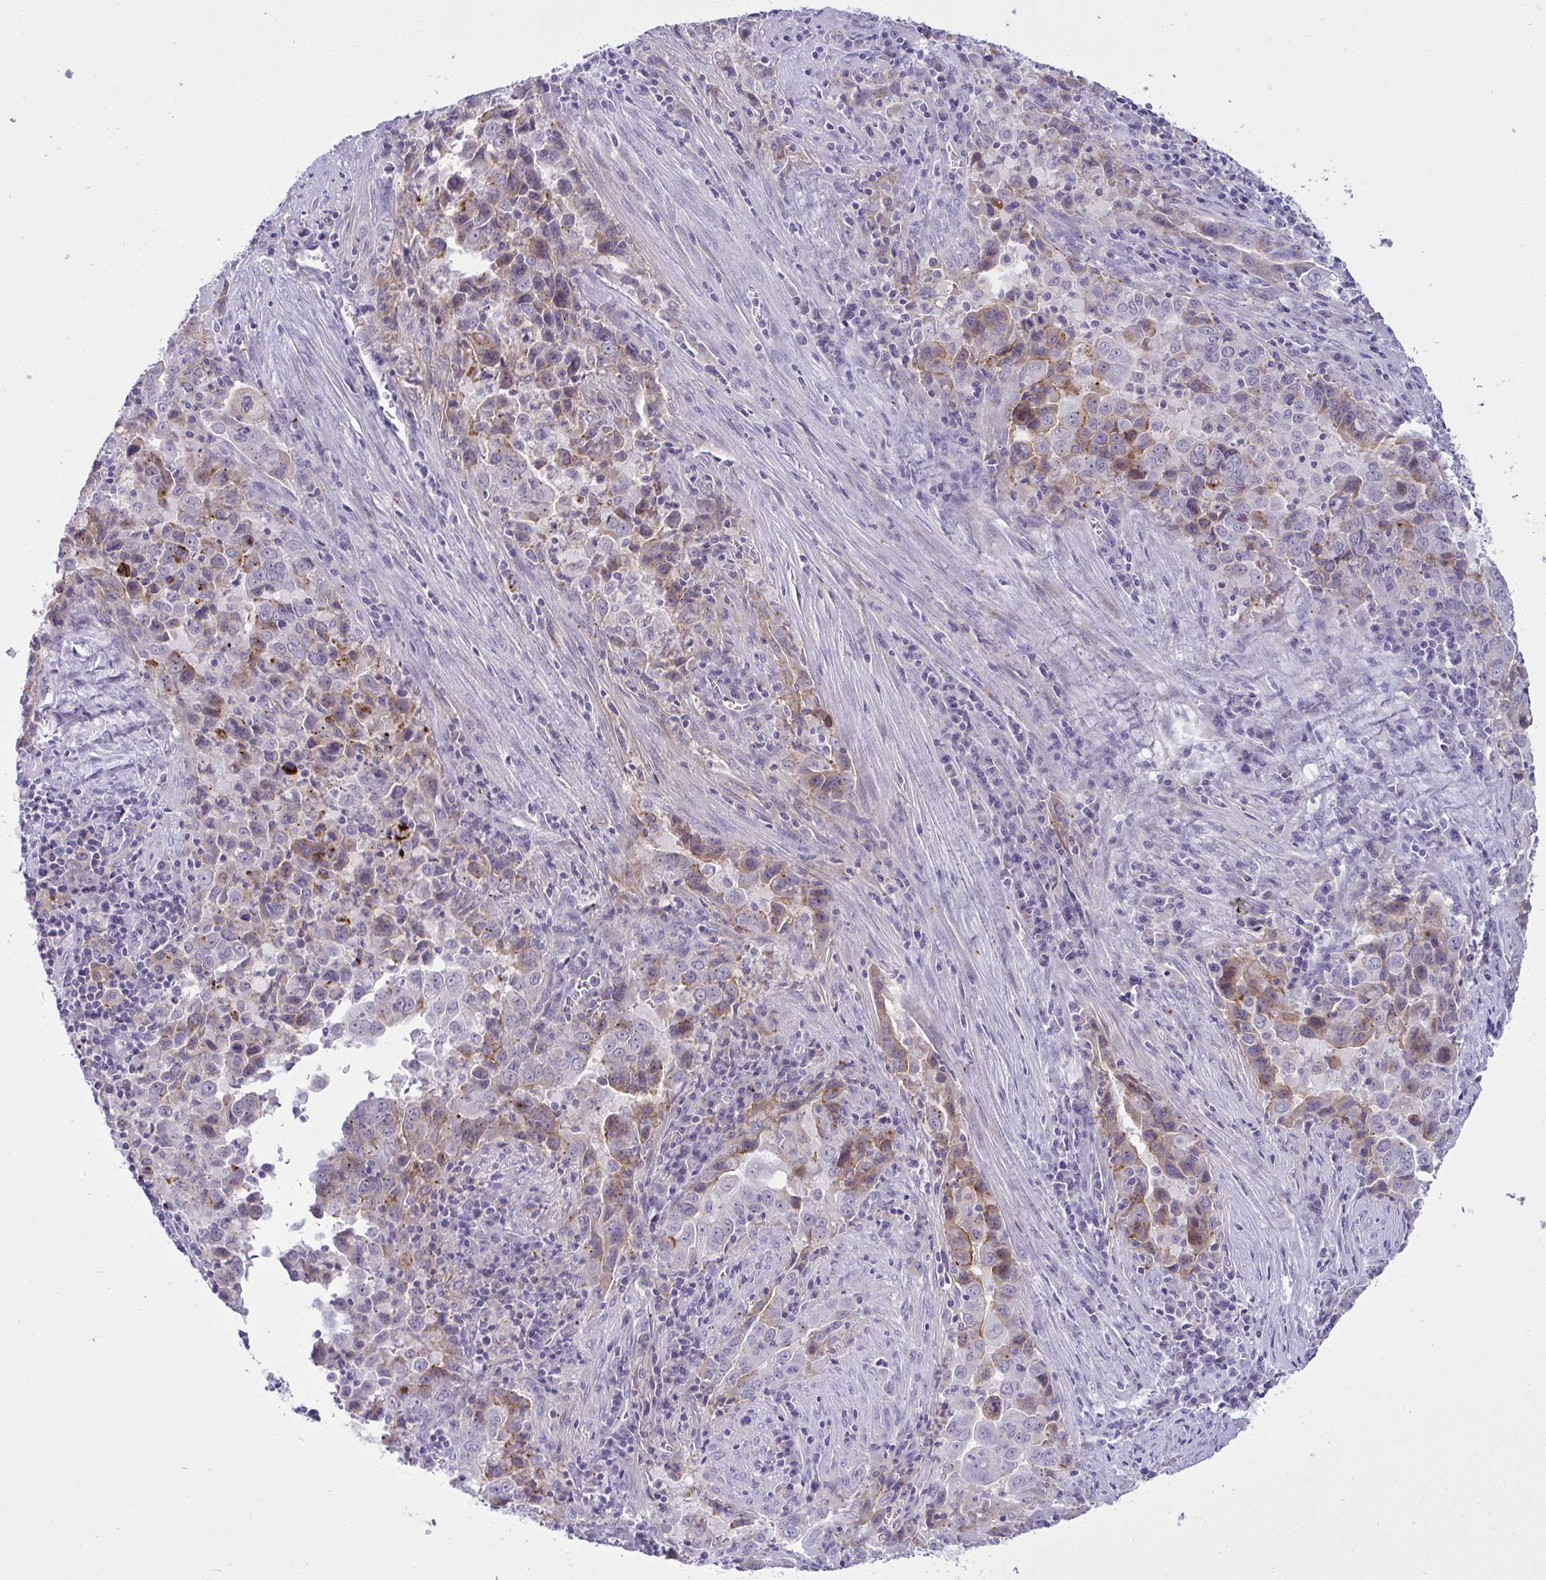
{"staining": {"intensity": "moderate", "quantity": "25%-75%", "location": "cytoplasmic/membranous"}, "tissue": "lung cancer", "cell_type": "Tumor cells", "image_type": "cancer", "snomed": [{"axis": "morphology", "description": "Adenocarcinoma, NOS"}, {"axis": "topography", "description": "Lung"}], "caption": "IHC histopathology image of neoplastic tissue: human adenocarcinoma (lung) stained using immunohistochemistry (IHC) shows medium levels of moderate protein expression localized specifically in the cytoplasmic/membranous of tumor cells, appearing as a cytoplasmic/membranous brown color.", "gene": "RGPD5", "patient": {"sex": "male", "age": 67}}